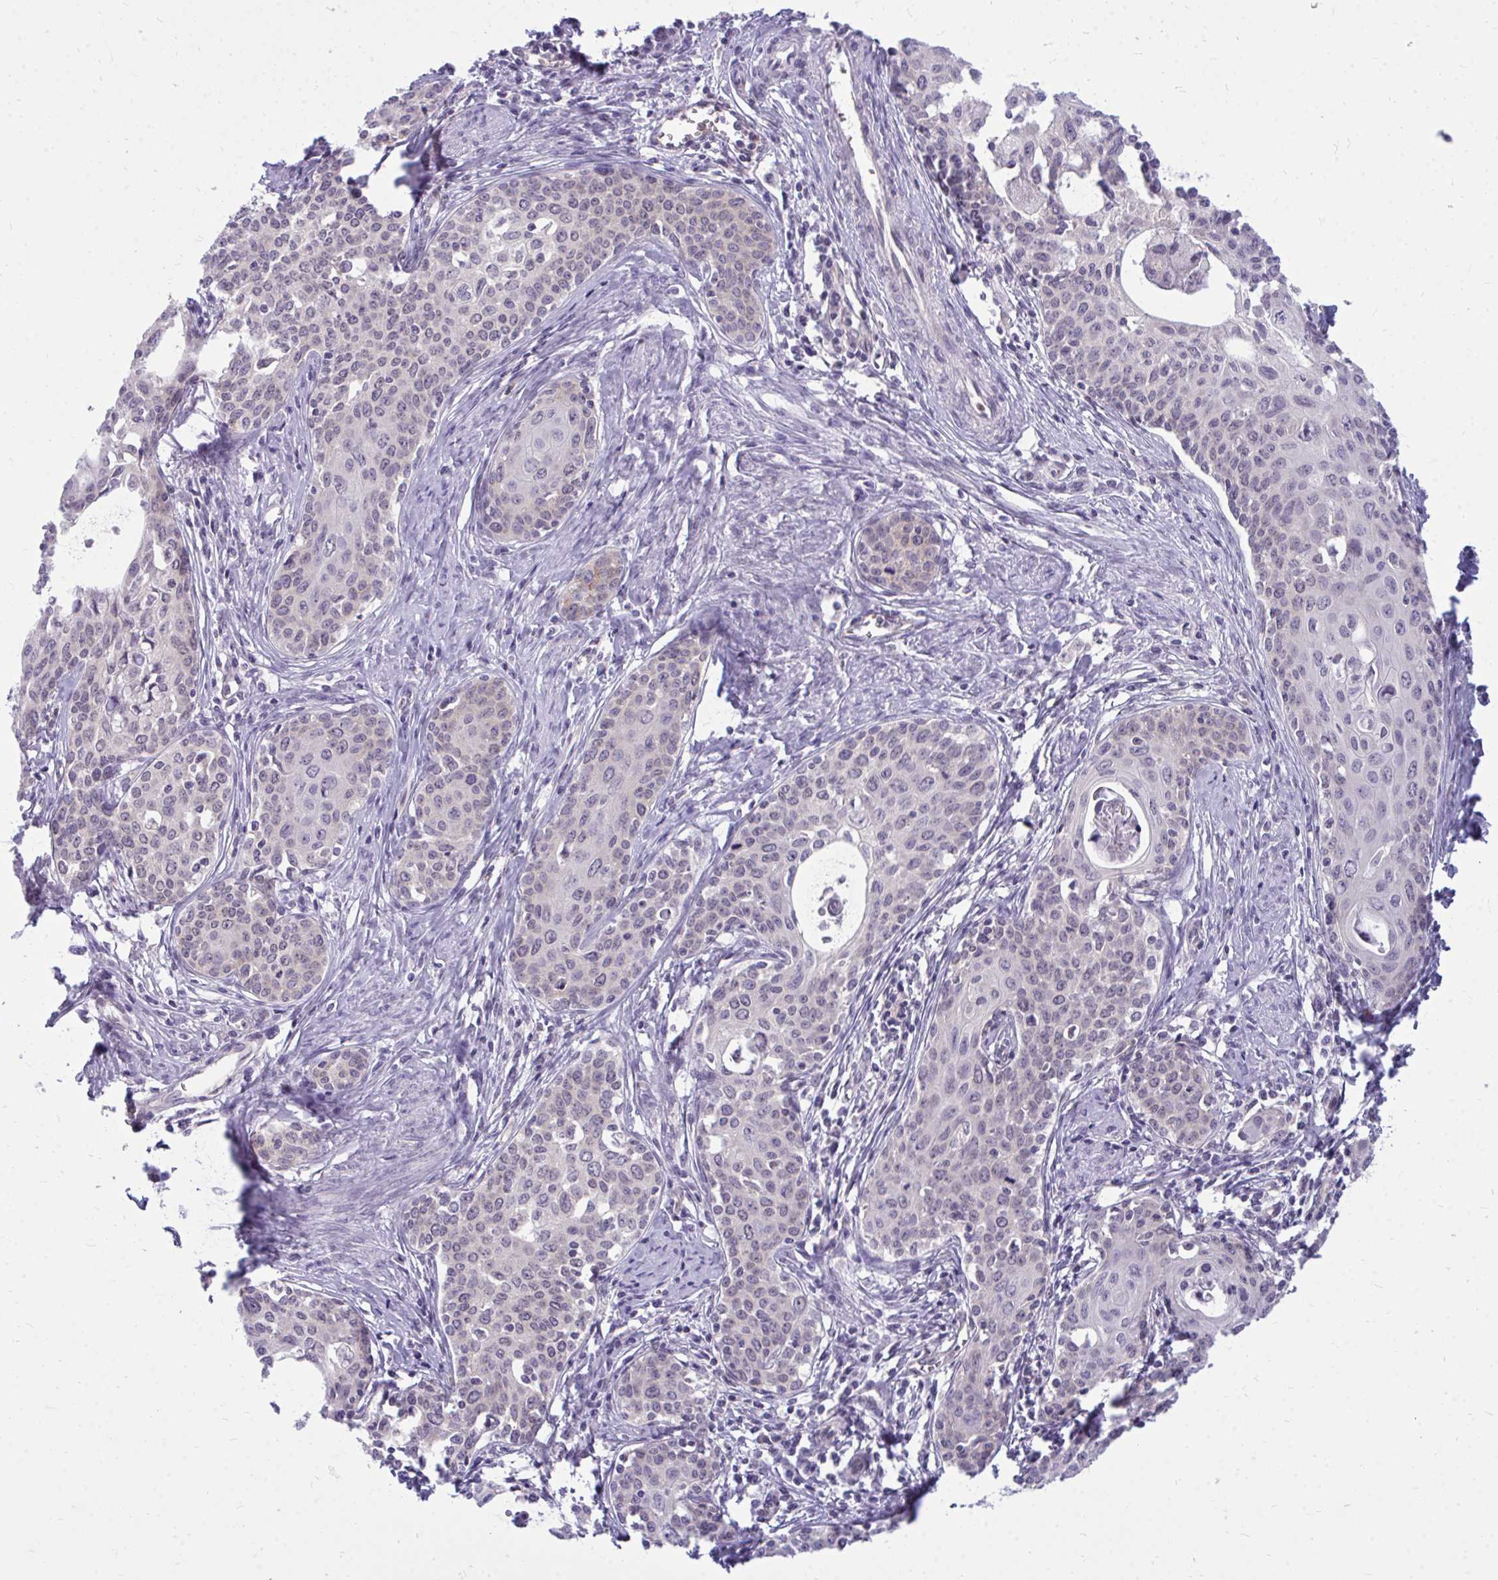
{"staining": {"intensity": "weak", "quantity": "<25%", "location": "cytoplasmic/membranous"}, "tissue": "cervical cancer", "cell_type": "Tumor cells", "image_type": "cancer", "snomed": [{"axis": "morphology", "description": "Squamous cell carcinoma, NOS"}, {"axis": "morphology", "description": "Adenocarcinoma, NOS"}, {"axis": "topography", "description": "Cervix"}], "caption": "The photomicrograph demonstrates no staining of tumor cells in adenocarcinoma (cervical).", "gene": "ACSL5", "patient": {"sex": "female", "age": 52}}